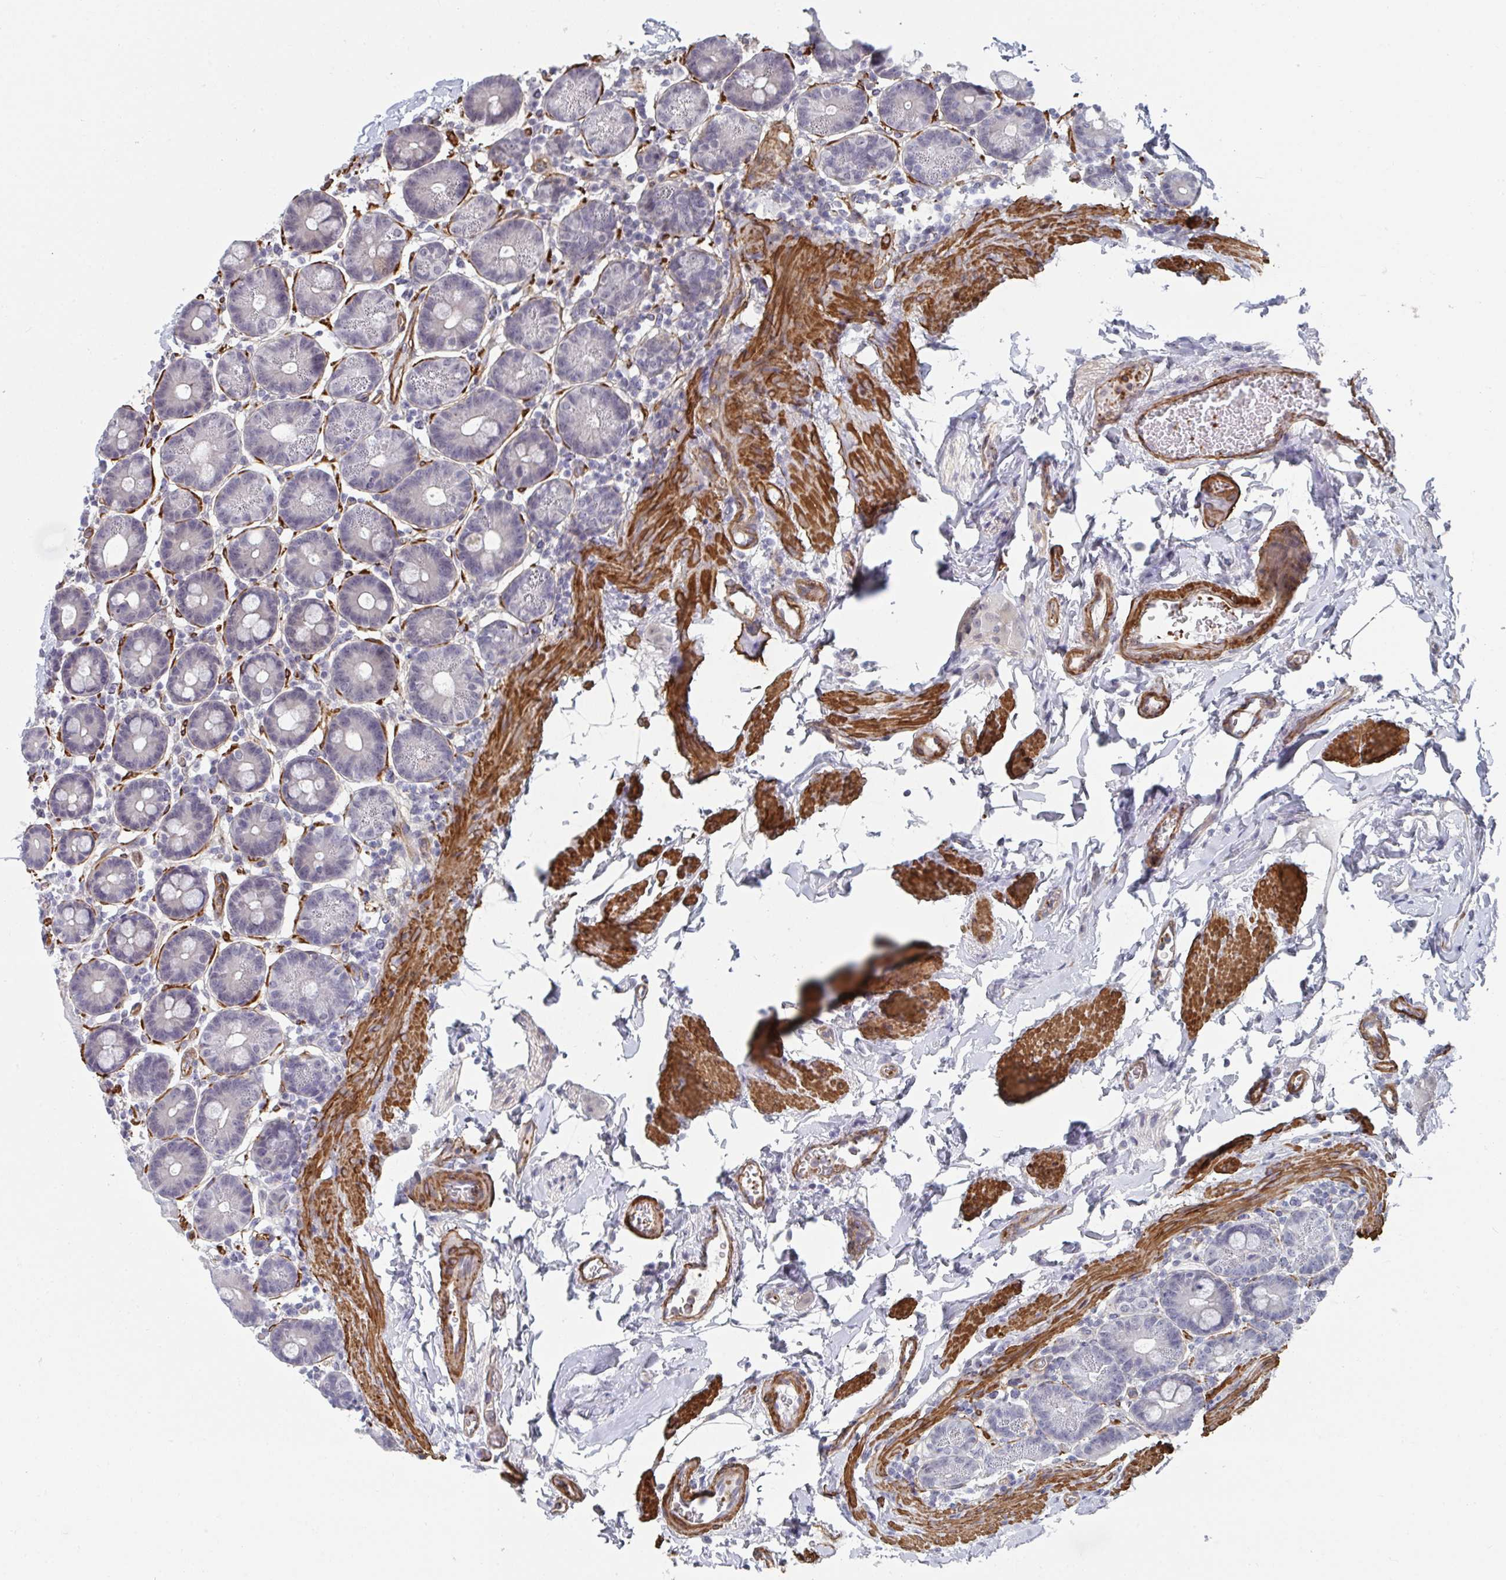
{"staining": {"intensity": "negative", "quantity": "none", "location": "none"}, "tissue": "duodenum", "cell_type": "Glandular cells", "image_type": "normal", "snomed": [{"axis": "morphology", "description": "Normal tissue, NOS"}, {"axis": "topography", "description": "Pancreas"}, {"axis": "topography", "description": "Duodenum"}], "caption": "IHC of unremarkable human duodenum demonstrates no expression in glandular cells.", "gene": "NEURL4", "patient": {"sex": "male", "age": 59}}